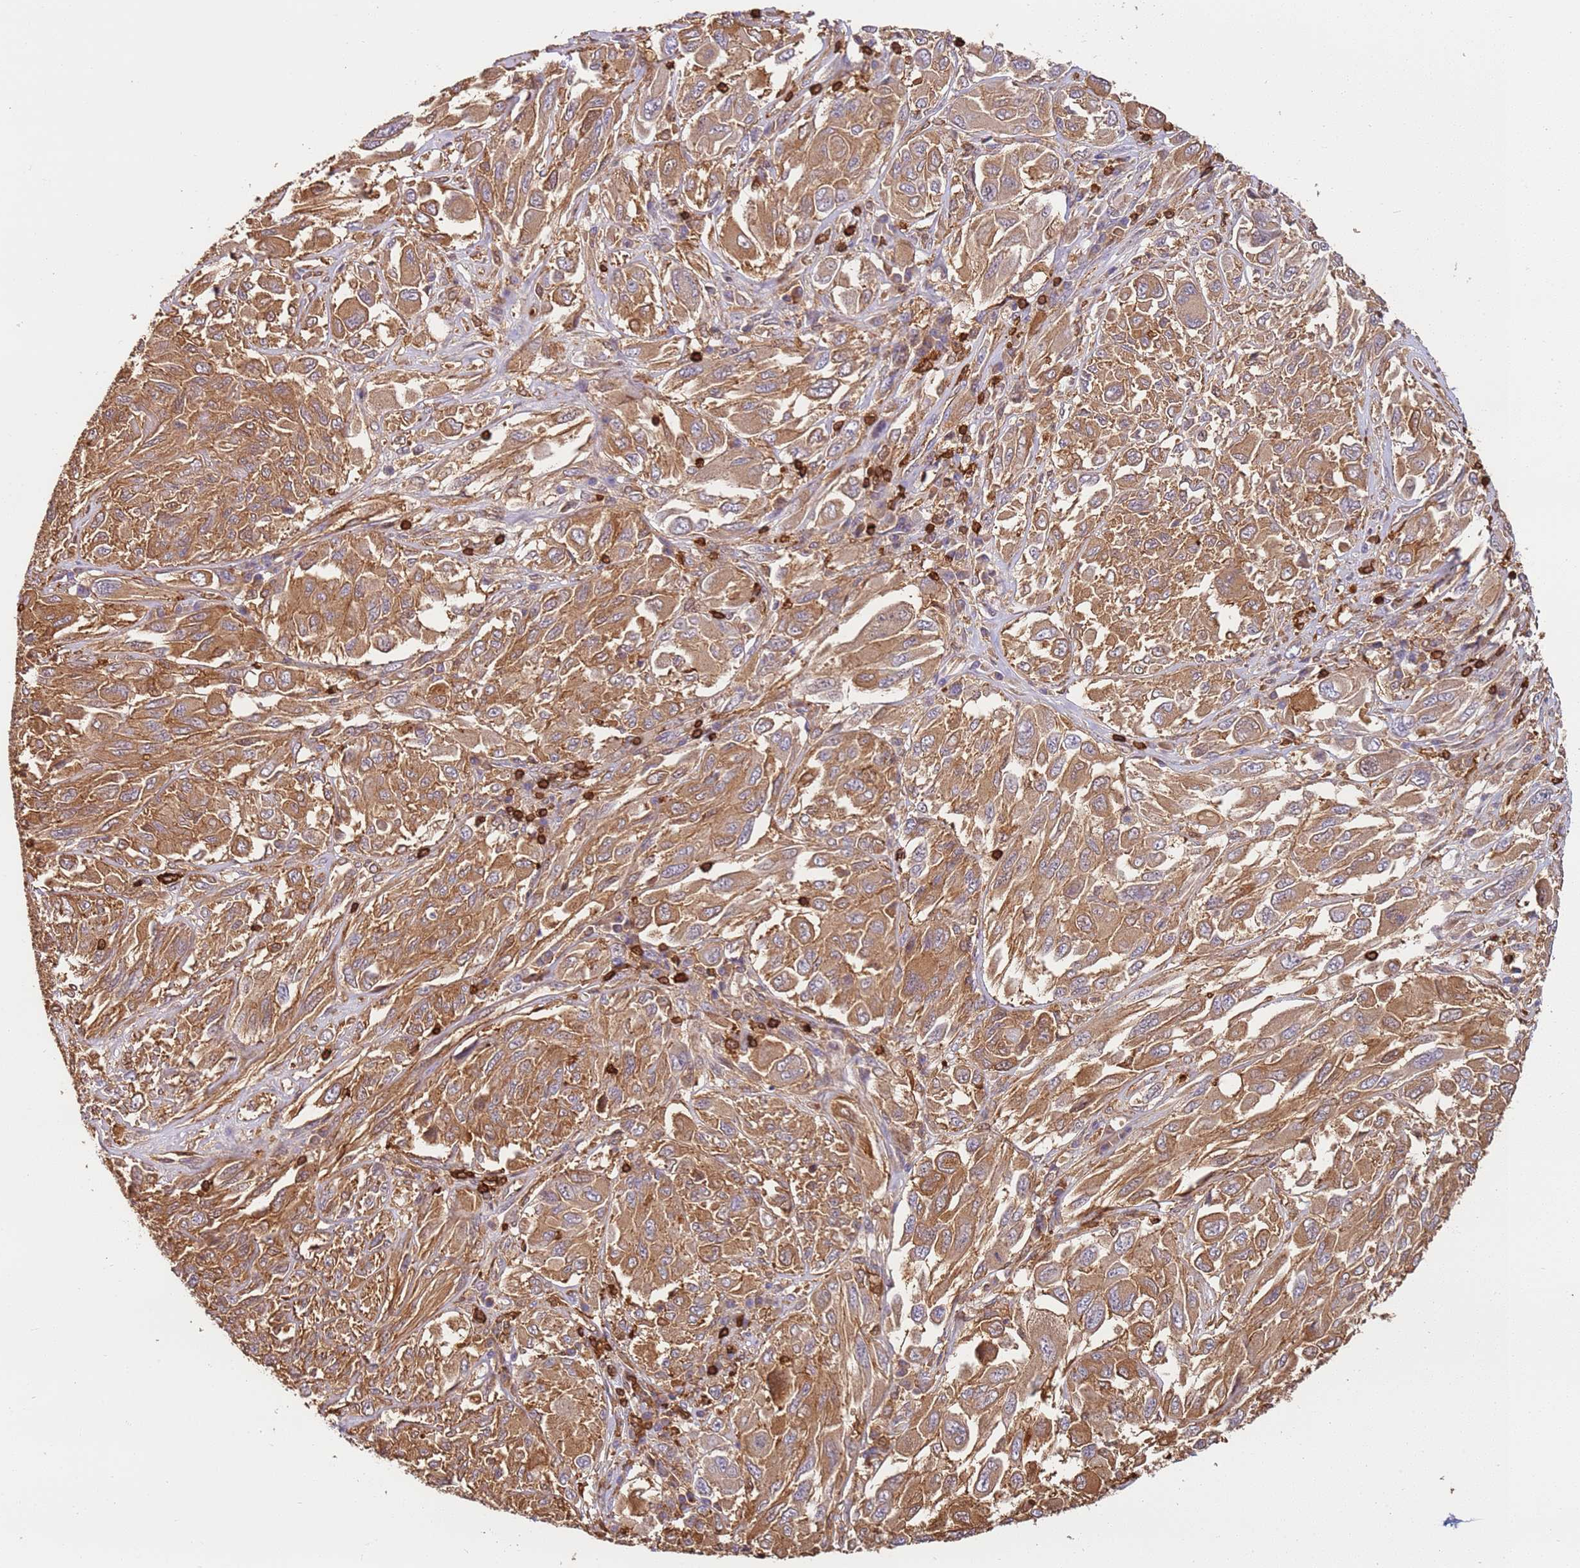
{"staining": {"intensity": "moderate", "quantity": ">75%", "location": "cytoplasmic/membranous"}, "tissue": "melanoma", "cell_type": "Tumor cells", "image_type": "cancer", "snomed": [{"axis": "morphology", "description": "Malignant melanoma, NOS"}, {"axis": "topography", "description": "Skin"}], "caption": "This is an image of immunohistochemistry staining of melanoma, which shows moderate expression in the cytoplasmic/membranous of tumor cells.", "gene": "OR6P1", "patient": {"sex": "female", "age": 91}}